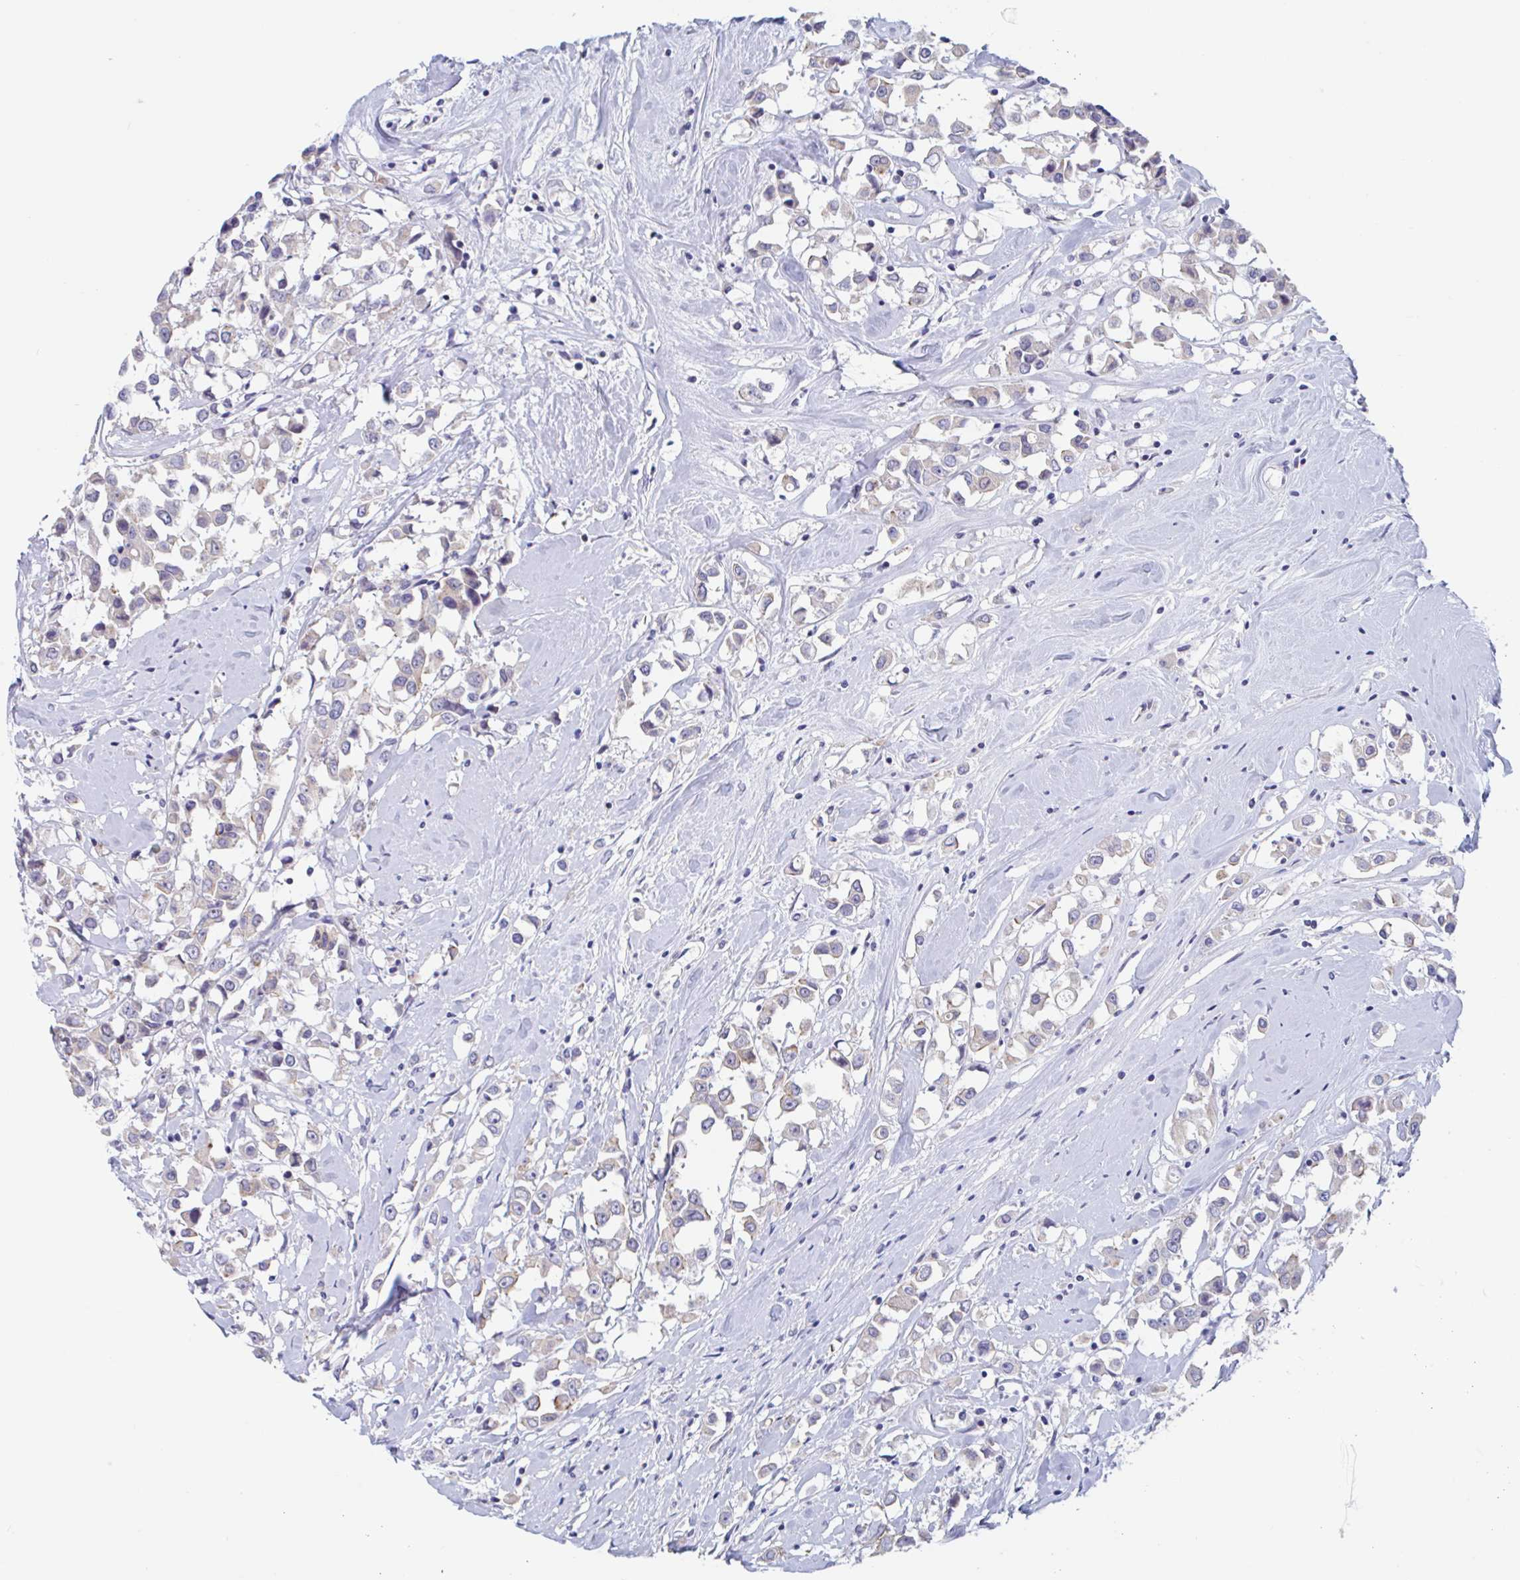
{"staining": {"intensity": "negative", "quantity": "none", "location": "none"}, "tissue": "breast cancer", "cell_type": "Tumor cells", "image_type": "cancer", "snomed": [{"axis": "morphology", "description": "Duct carcinoma"}, {"axis": "topography", "description": "Breast"}], "caption": "This is a photomicrograph of immunohistochemistry (IHC) staining of breast cancer, which shows no positivity in tumor cells.", "gene": "UNKL", "patient": {"sex": "female", "age": 61}}